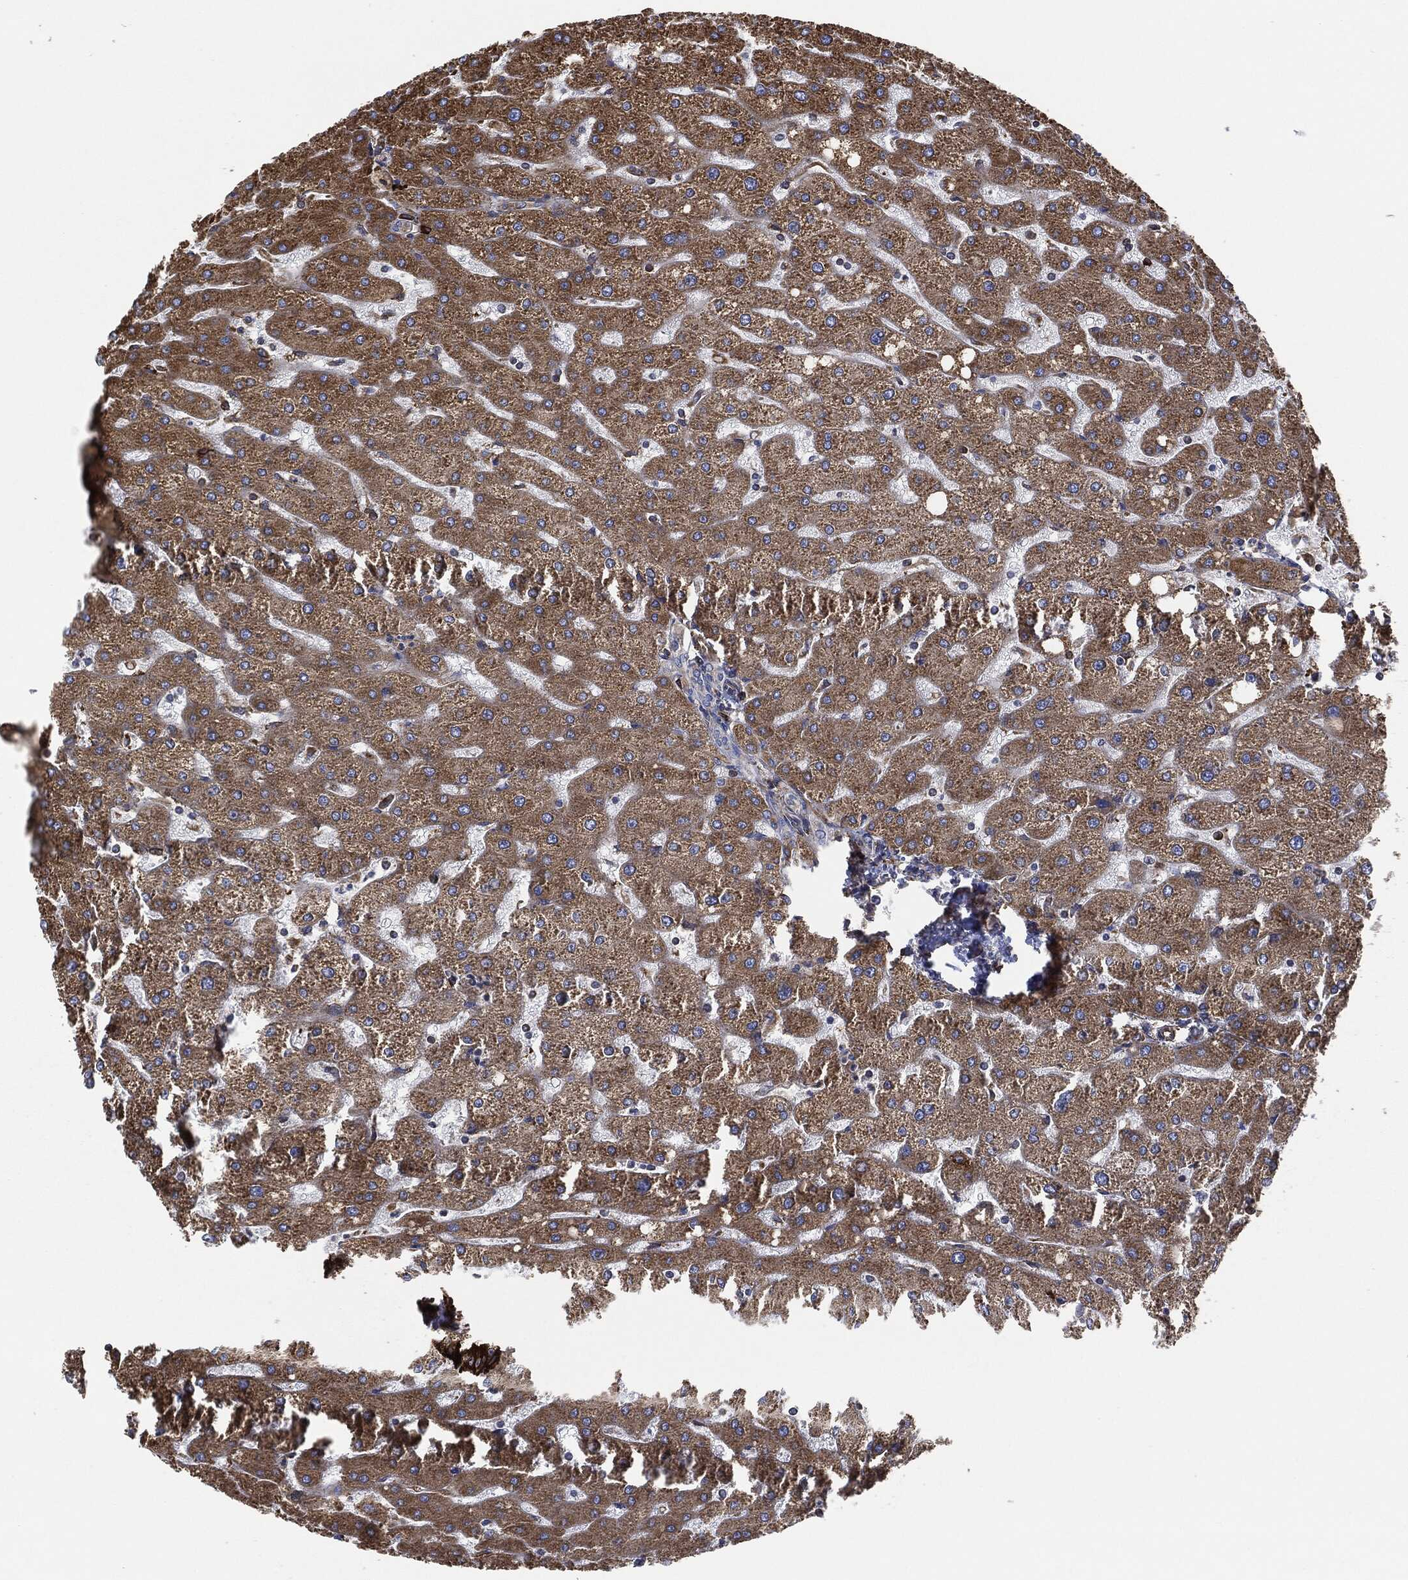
{"staining": {"intensity": "negative", "quantity": "none", "location": "none"}, "tissue": "liver", "cell_type": "Cholangiocytes", "image_type": "normal", "snomed": [{"axis": "morphology", "description": "Normal tissue, NOS"}, {"axis": "topography", "description": "Liver"}], "caption": "There is no significant staining in cholangiocytes of liver. Brightfield microscopy of immunohistochemistry stained with DAB (3,3'-diaminobenzidine) (brown) and hematoxylin (blue), captured at high magnification.", "gene": "AMFR", "patient": {"sex": "male", "age": 67}}